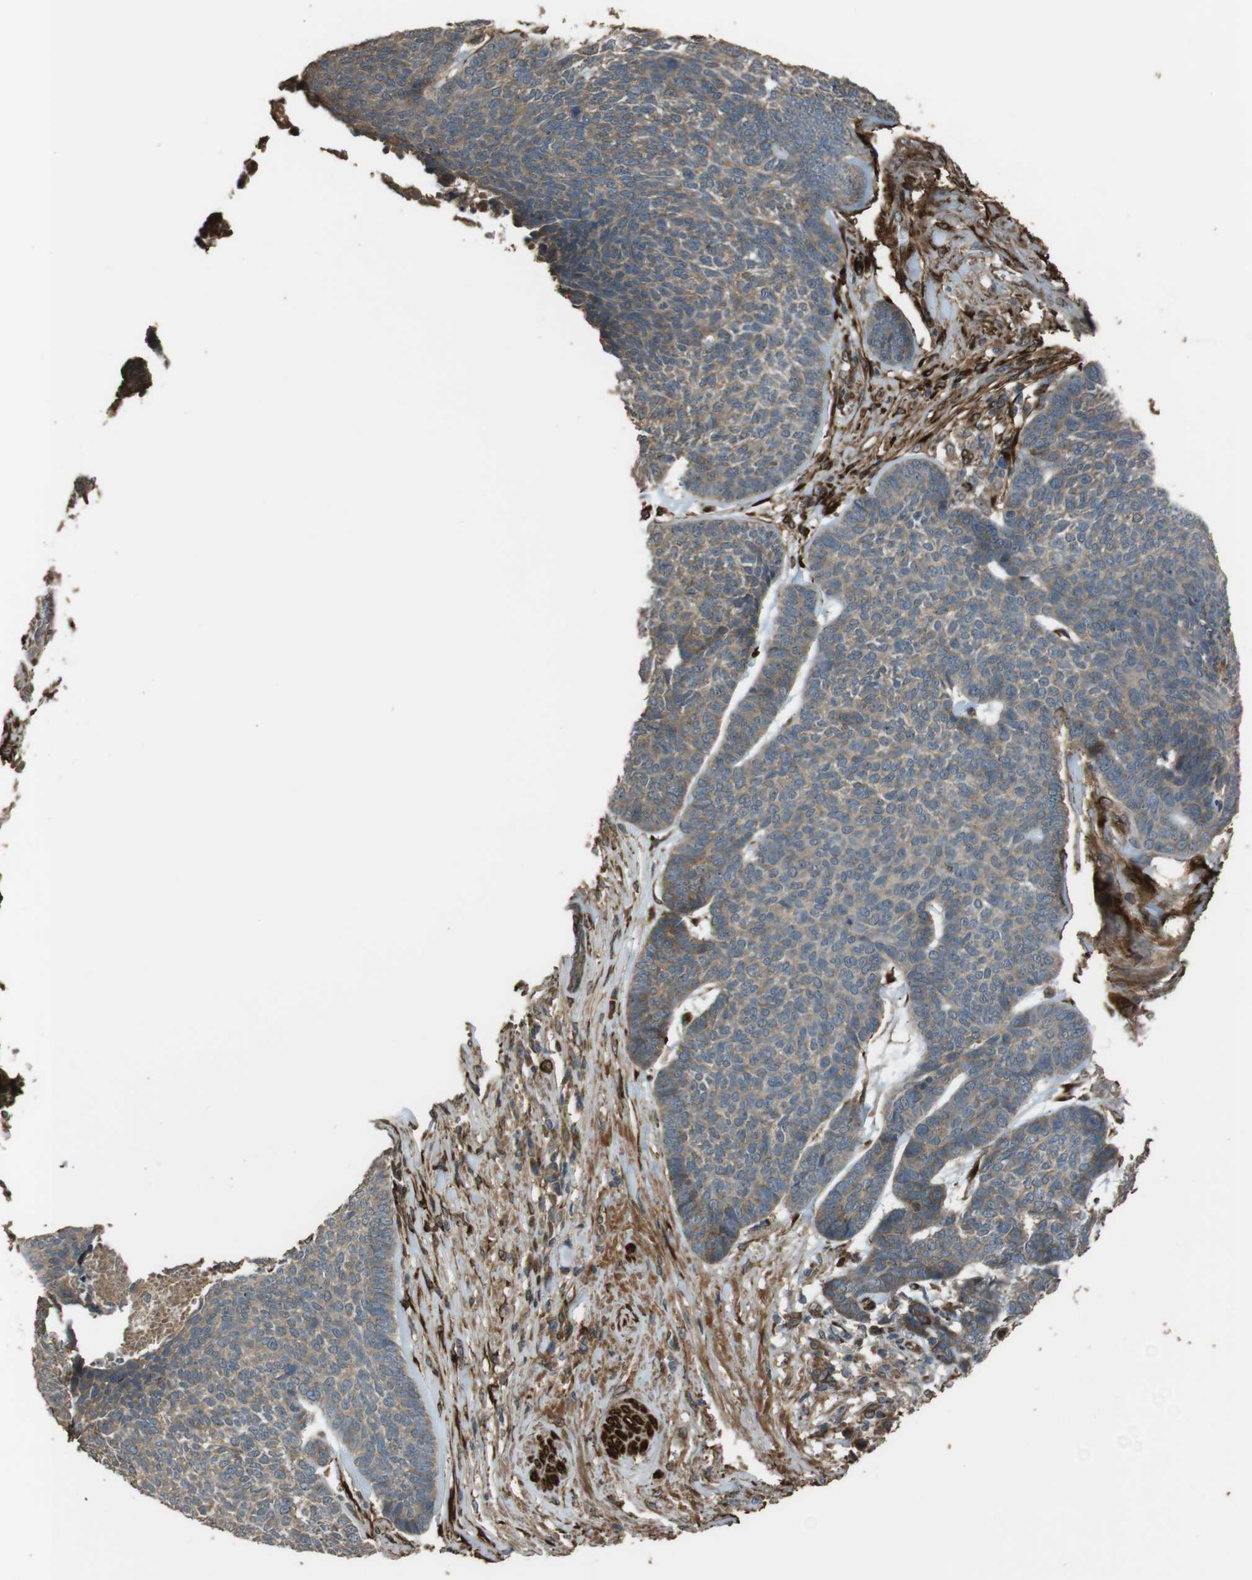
{"staining": {"intensity": "weak", "quantity": ">75%", "location": "cytoplasmic/membranous"}, "tissue": "skin cancer", "cell_type": "Tumor cells", "image_type": "cancer", "snomed": [{"axis": "morphology", "description": "Basal cell carcinoma"}, {"axis": "topography", "description": "Skin"}], "caption": "An image of basal cell carcinoma (skin) stained for a protein exhibits weak cytoplasmic/membranous brown staining in tumor cells. The staining was performed using DAB, with brown indicating positive protein expression. Nuclei are stained blue with hematoxylin.", "gene": "MSRB3", "patient": {"sex": "male", "age": 84}}